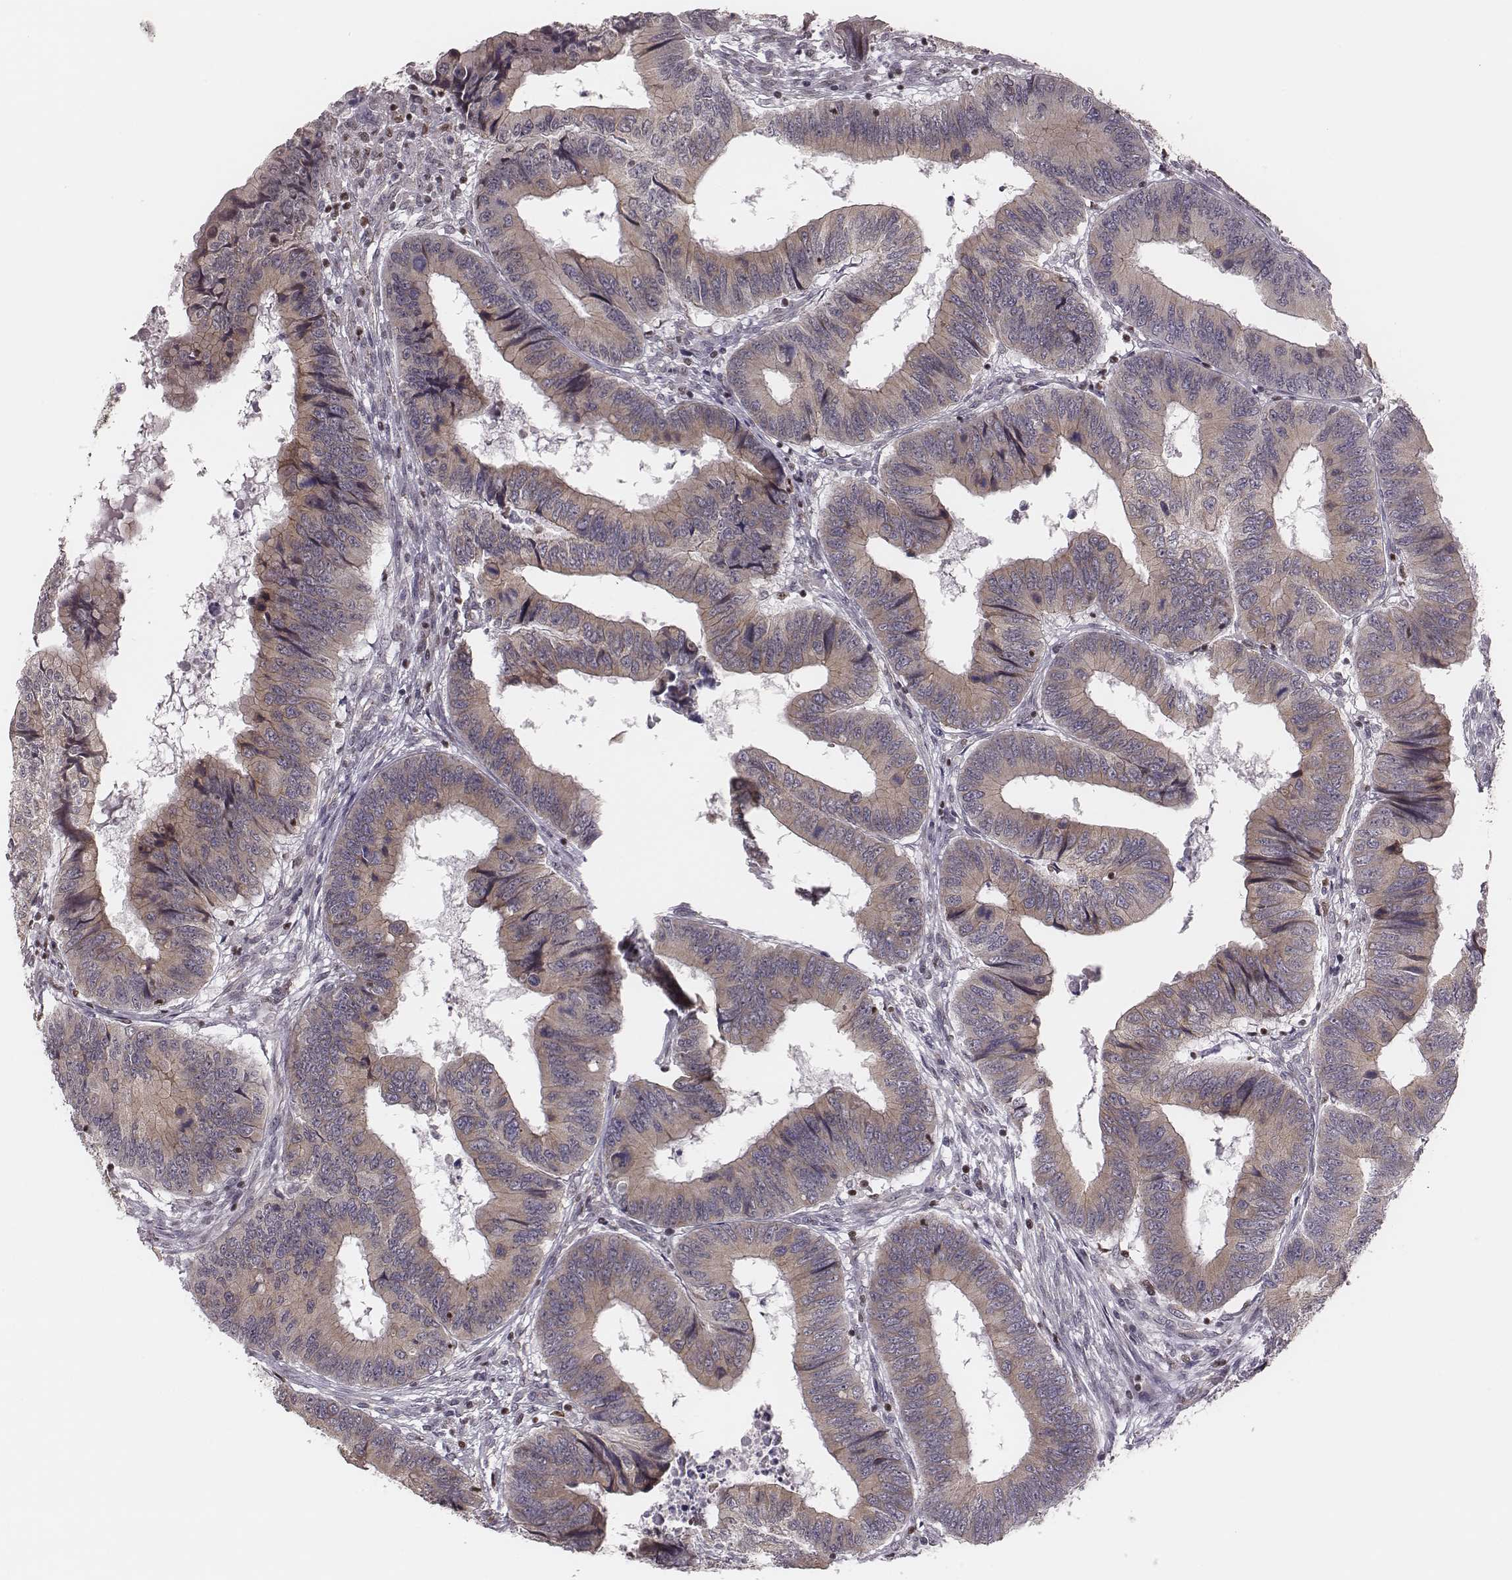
{"staining": {"intensity": "weak", "quantity": "25%-75%", "location": "cytoplasmic/membranous"}, "tissue": "colorectal cancer", "cell_type": "Tumor cells", "image_type": "cancer", "snomed": [{"axis": "morphology", "description": "Adenocarcinoma, NOS"}, {"axis": "topography", "description": "Colon"}], "caption": "Colorectal adenocarcinoma stained with DAB immunohistochemistry (IHC) displays low levels of weak cytoplasmic/membranous staining in approximately 25%-75% of tumor cells.", "gene": "WDR59", "patient": {"sex": "male", "age": 53}}